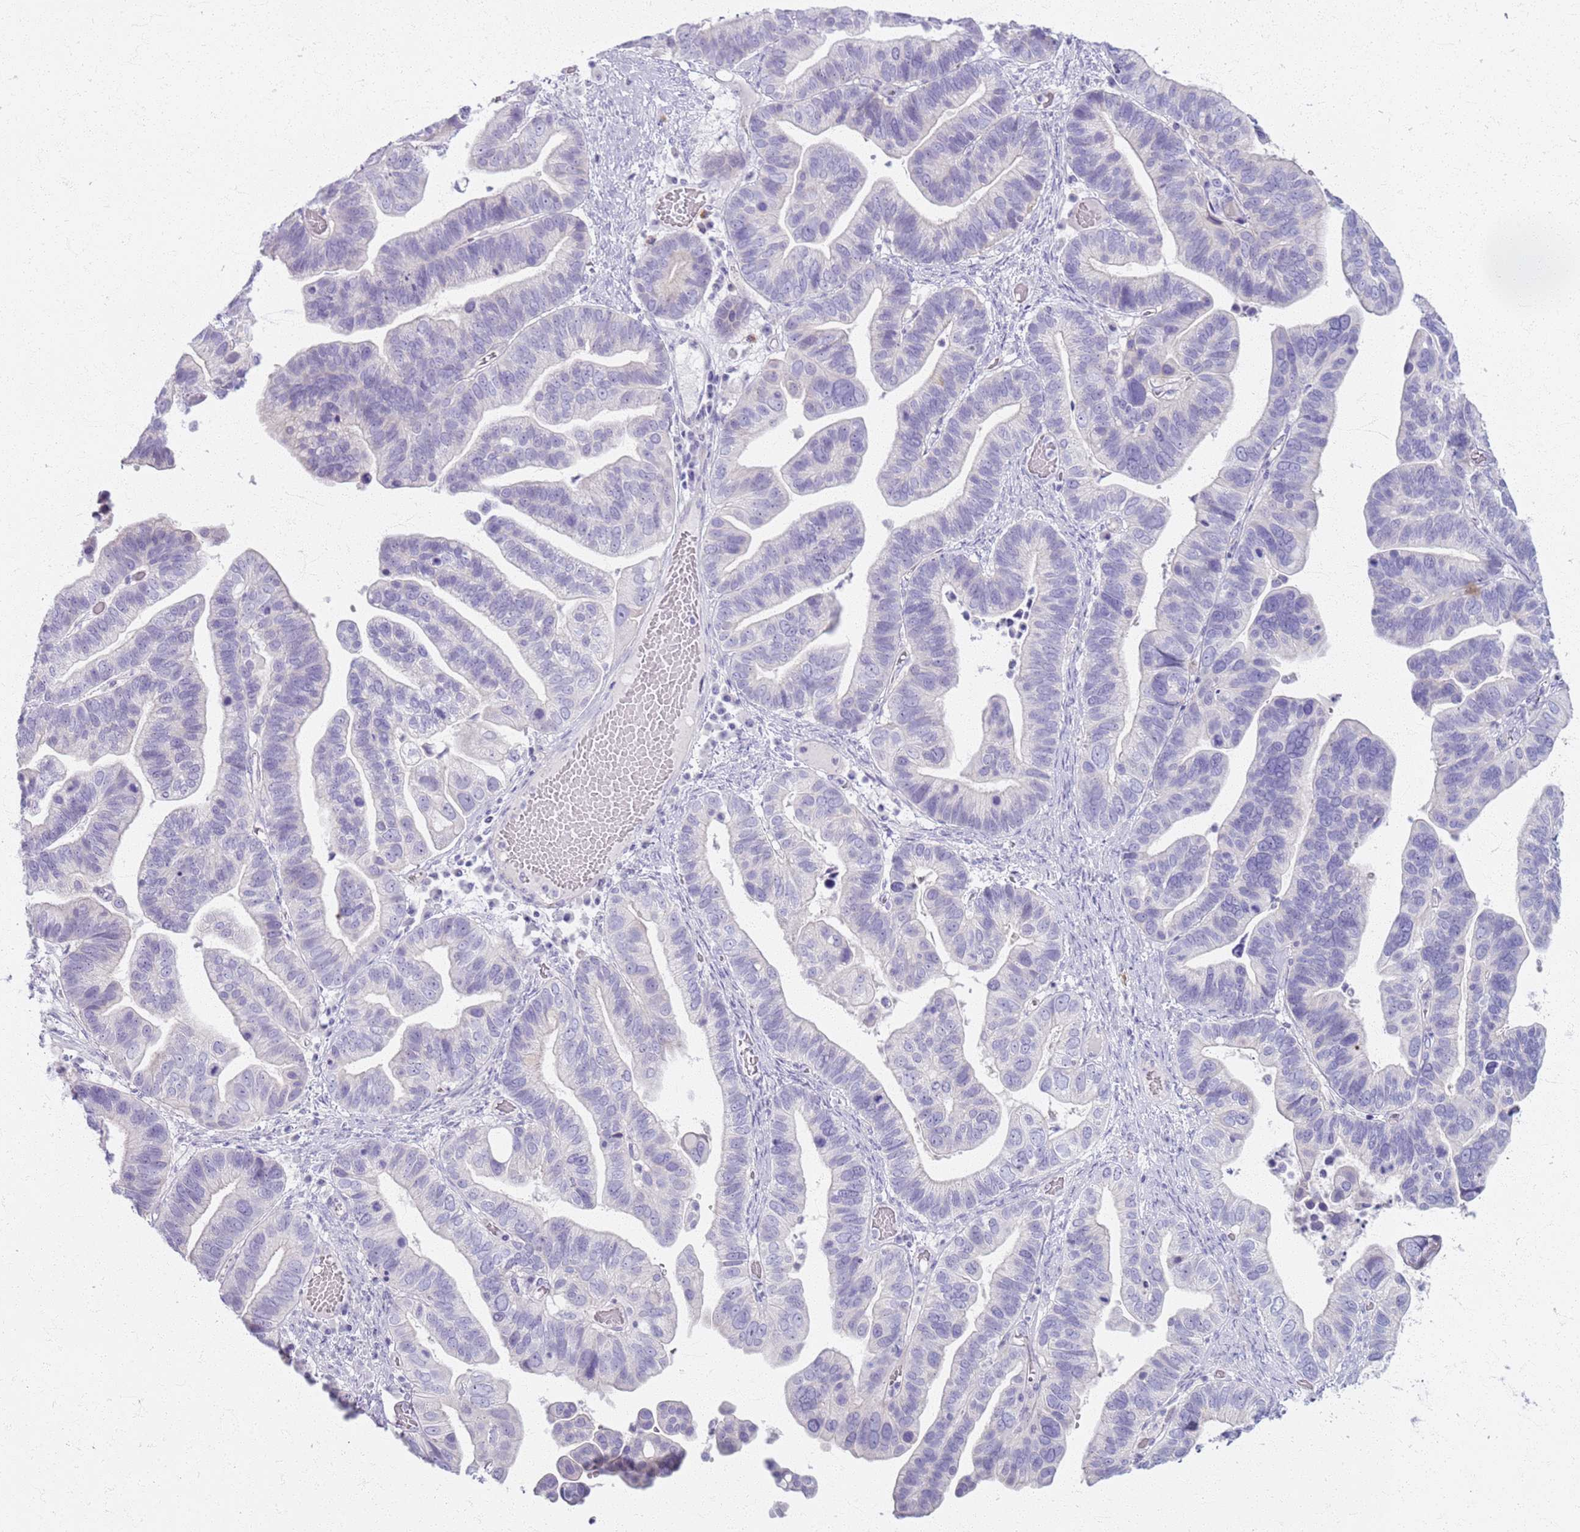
{"staining": {"intensity": "negative", "quantity": "none", "location": "none"}, "tissue": "ovarian cancer", "cell_type": "Tumor cells", "image_type": "cancer", "snomed": [{"axis": "morphology", "description": "Cystadenocarcinoma, serous, NOS"}, {"axis": "topography", "description": "Ovary"}], "caption": "The micrograph shows no staining of tumor cells in ovarian cancer. (DAB (3,3'-diaminobenzidine) IHC visualized using brightfield microscopy, high magnification).", "gene": "CSRP3", "patient": {"sex": "female", "age": 56}}